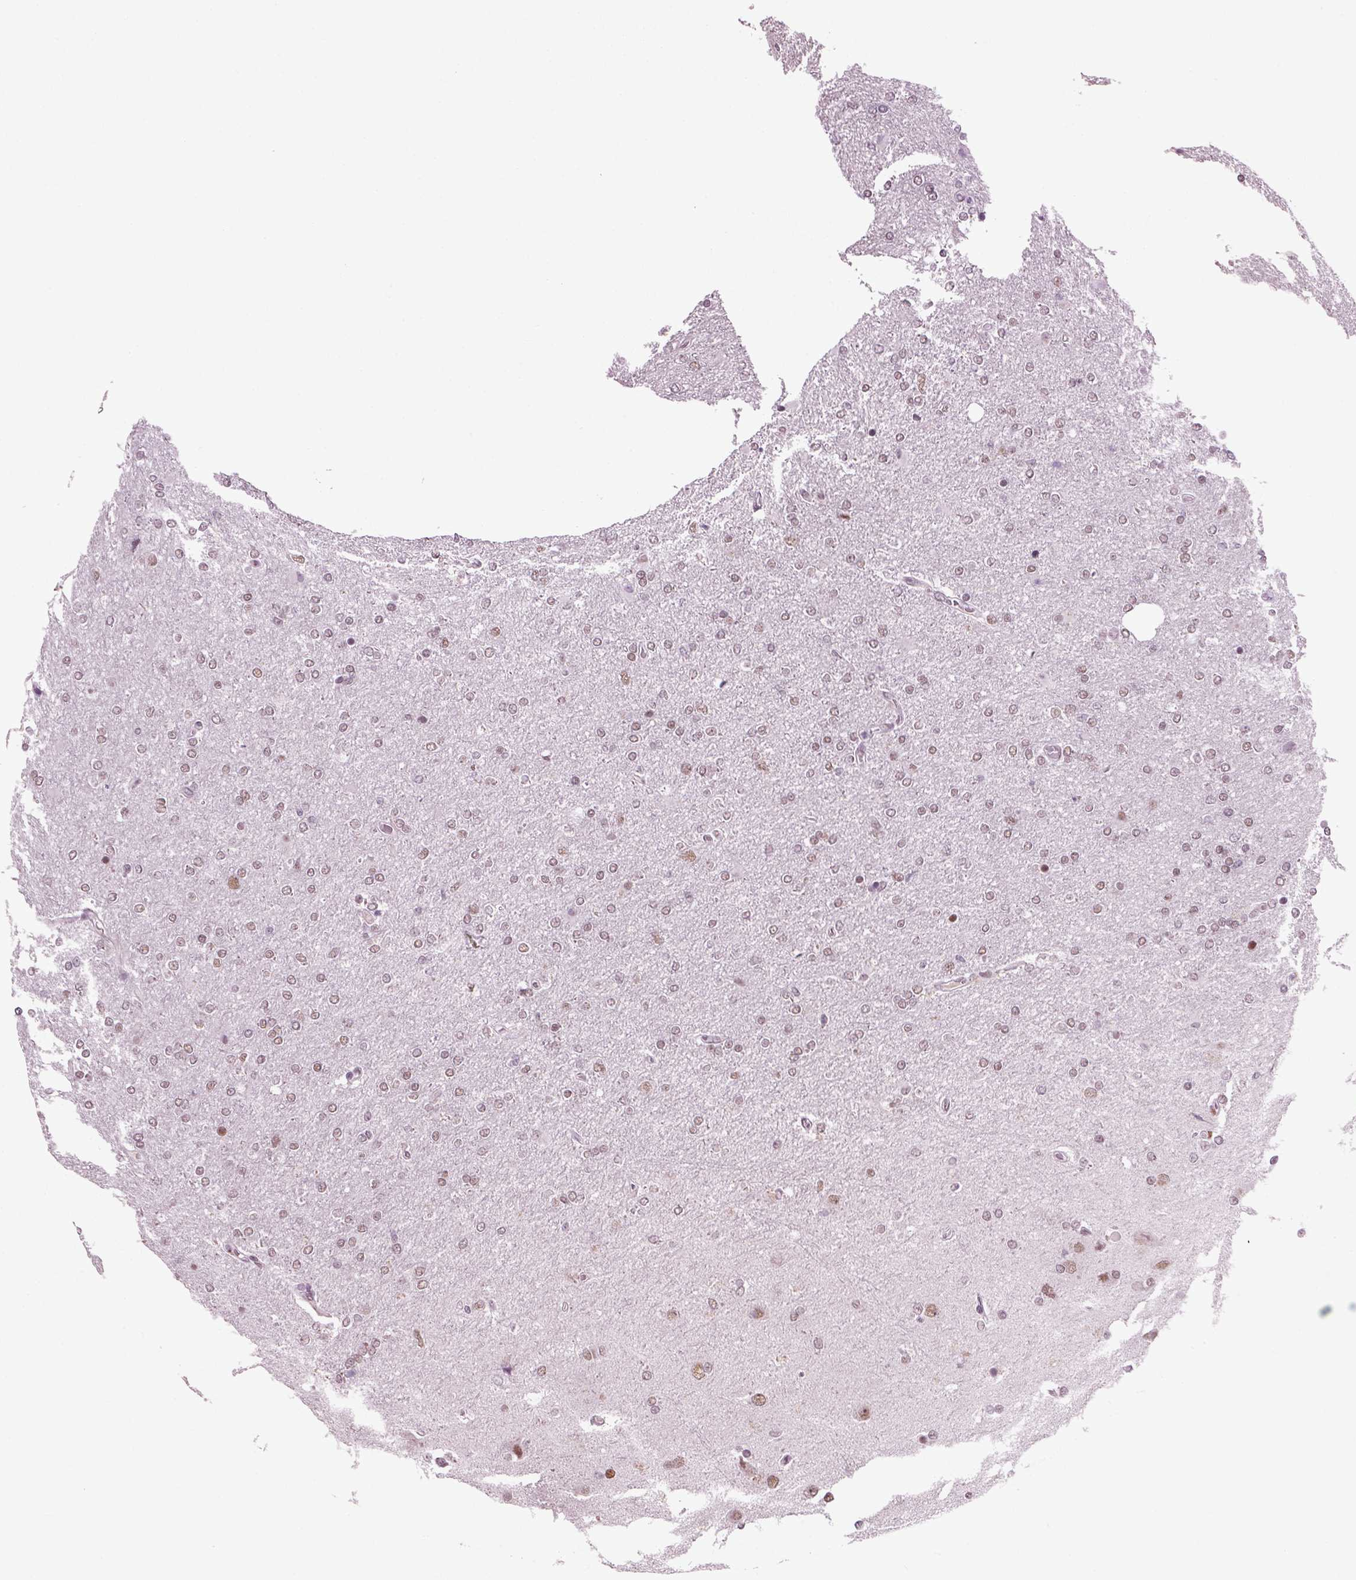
{"staining": {"intensity": "weak", "quantity": "25%-75%", "location": "nuclear"}, "tissue": "glioma", "cell_type": "Tumor cells", "image_type": "cancer", "snomed": [{"axis": "morphology", "description": "Glioma, malignant, High grade"}, {"axis": "topography", "description": "Cerebral cortex"}], "caption": "Immunohistochemistry (IHC) histopathology image of malignant glioma (high-grade) stained for a protein (brown), which displays low levels of weak nuclear expression in approximately 25%-75% of tumor cells.", "gene": "RCOR3", "patient": {"sex": "male", "age": 70}}